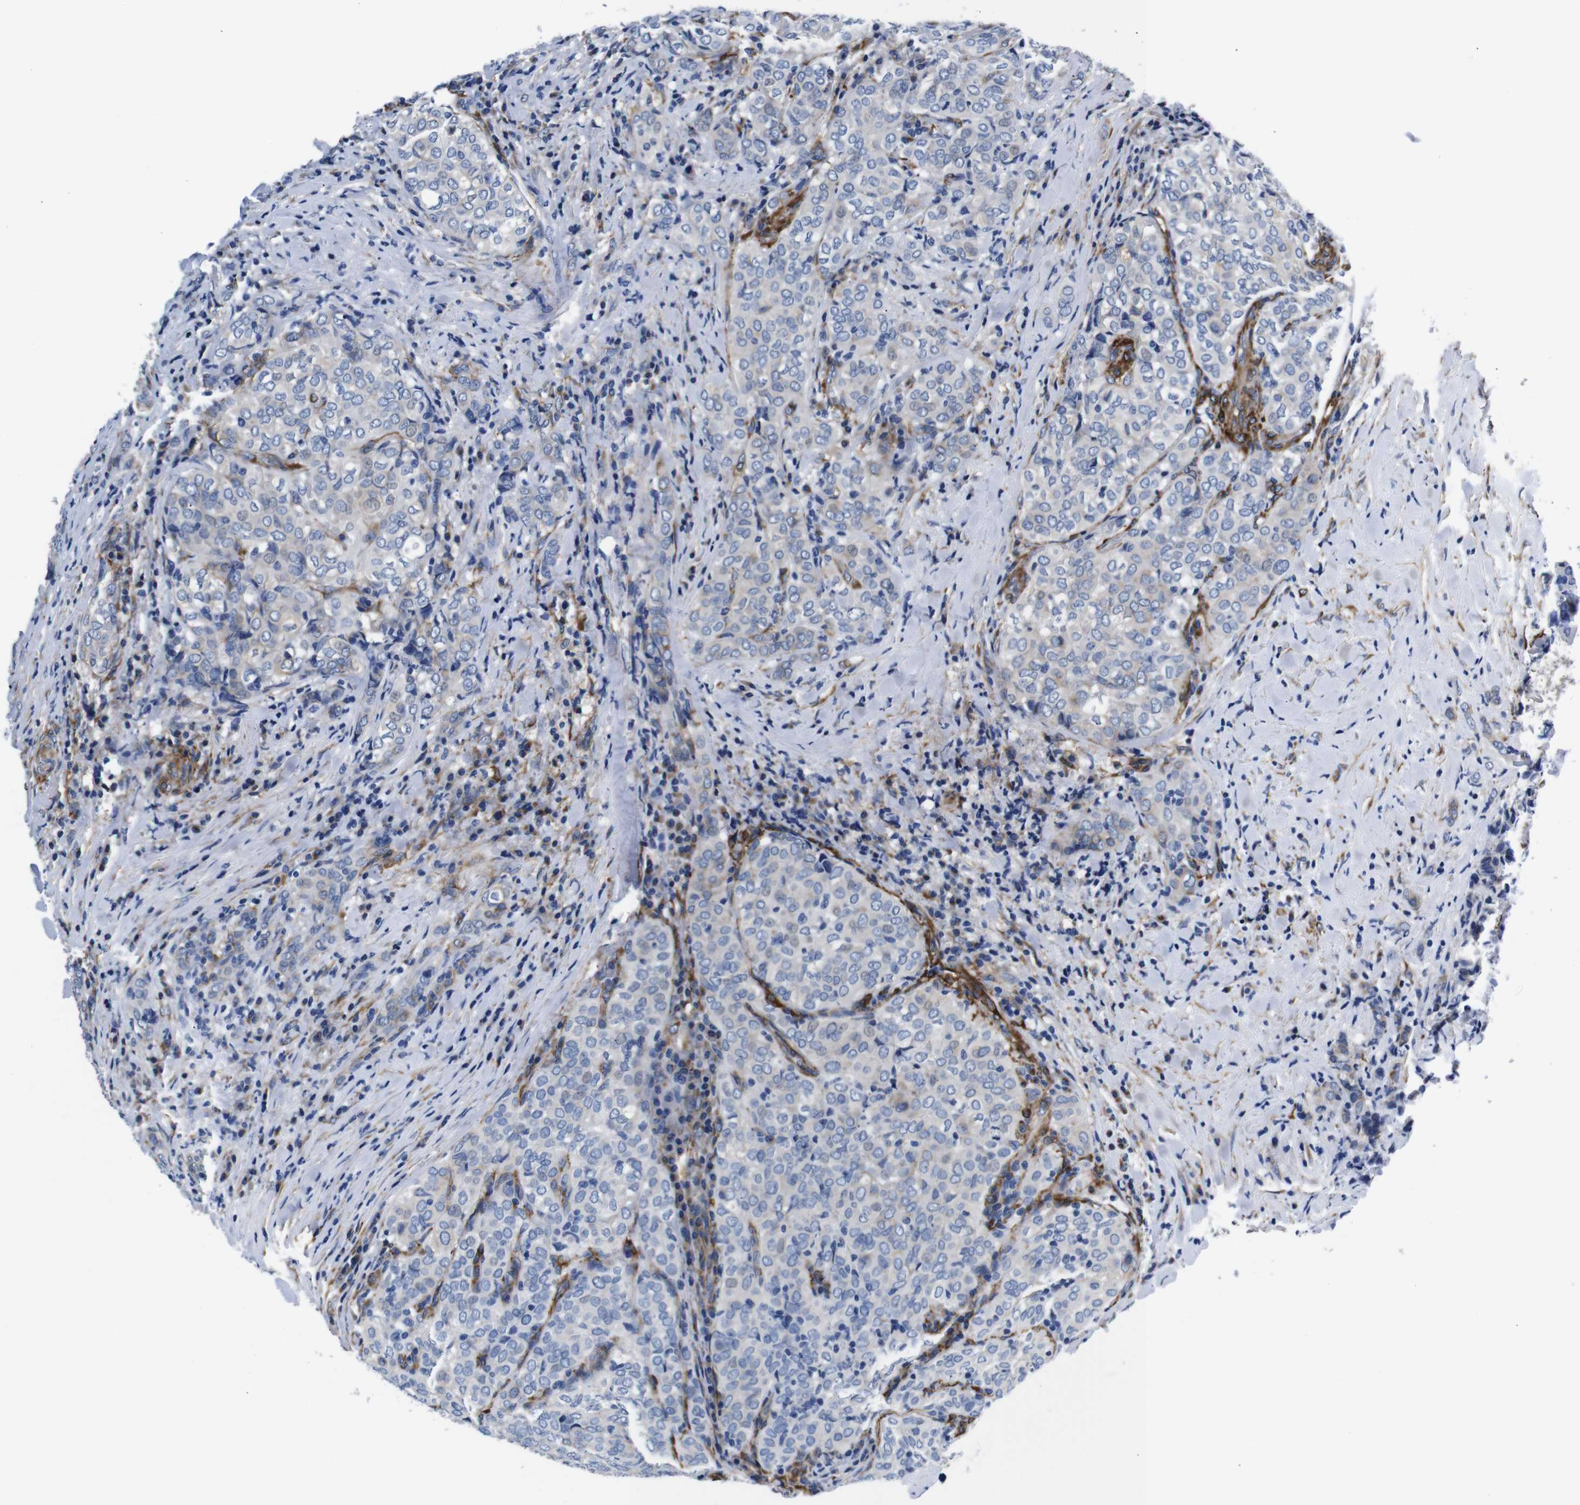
{"staining": {"intensity": "negative", "quantity": "none", "location": "none"}, "tissue": "thyroid cancer", "cell_type": "Tumor cells", "image_type": "cancer", "snomed": [{"axis": "morphology", "description": "Normal tissue, NOS"}, {"axis": "morphology", "description": "Papillary adenocarcinoma, NOS"}, {"axis": "topography", "description": "Thyroid gland"}], "caption": "High power microscopy photomicrograph of an IHC histopathology image of papillary adenocarcinoma (thyroid), revealing no significant staining in tumor cells.", "gene": "LRIG1", "patient": {"sex": "female", "age": 30}}